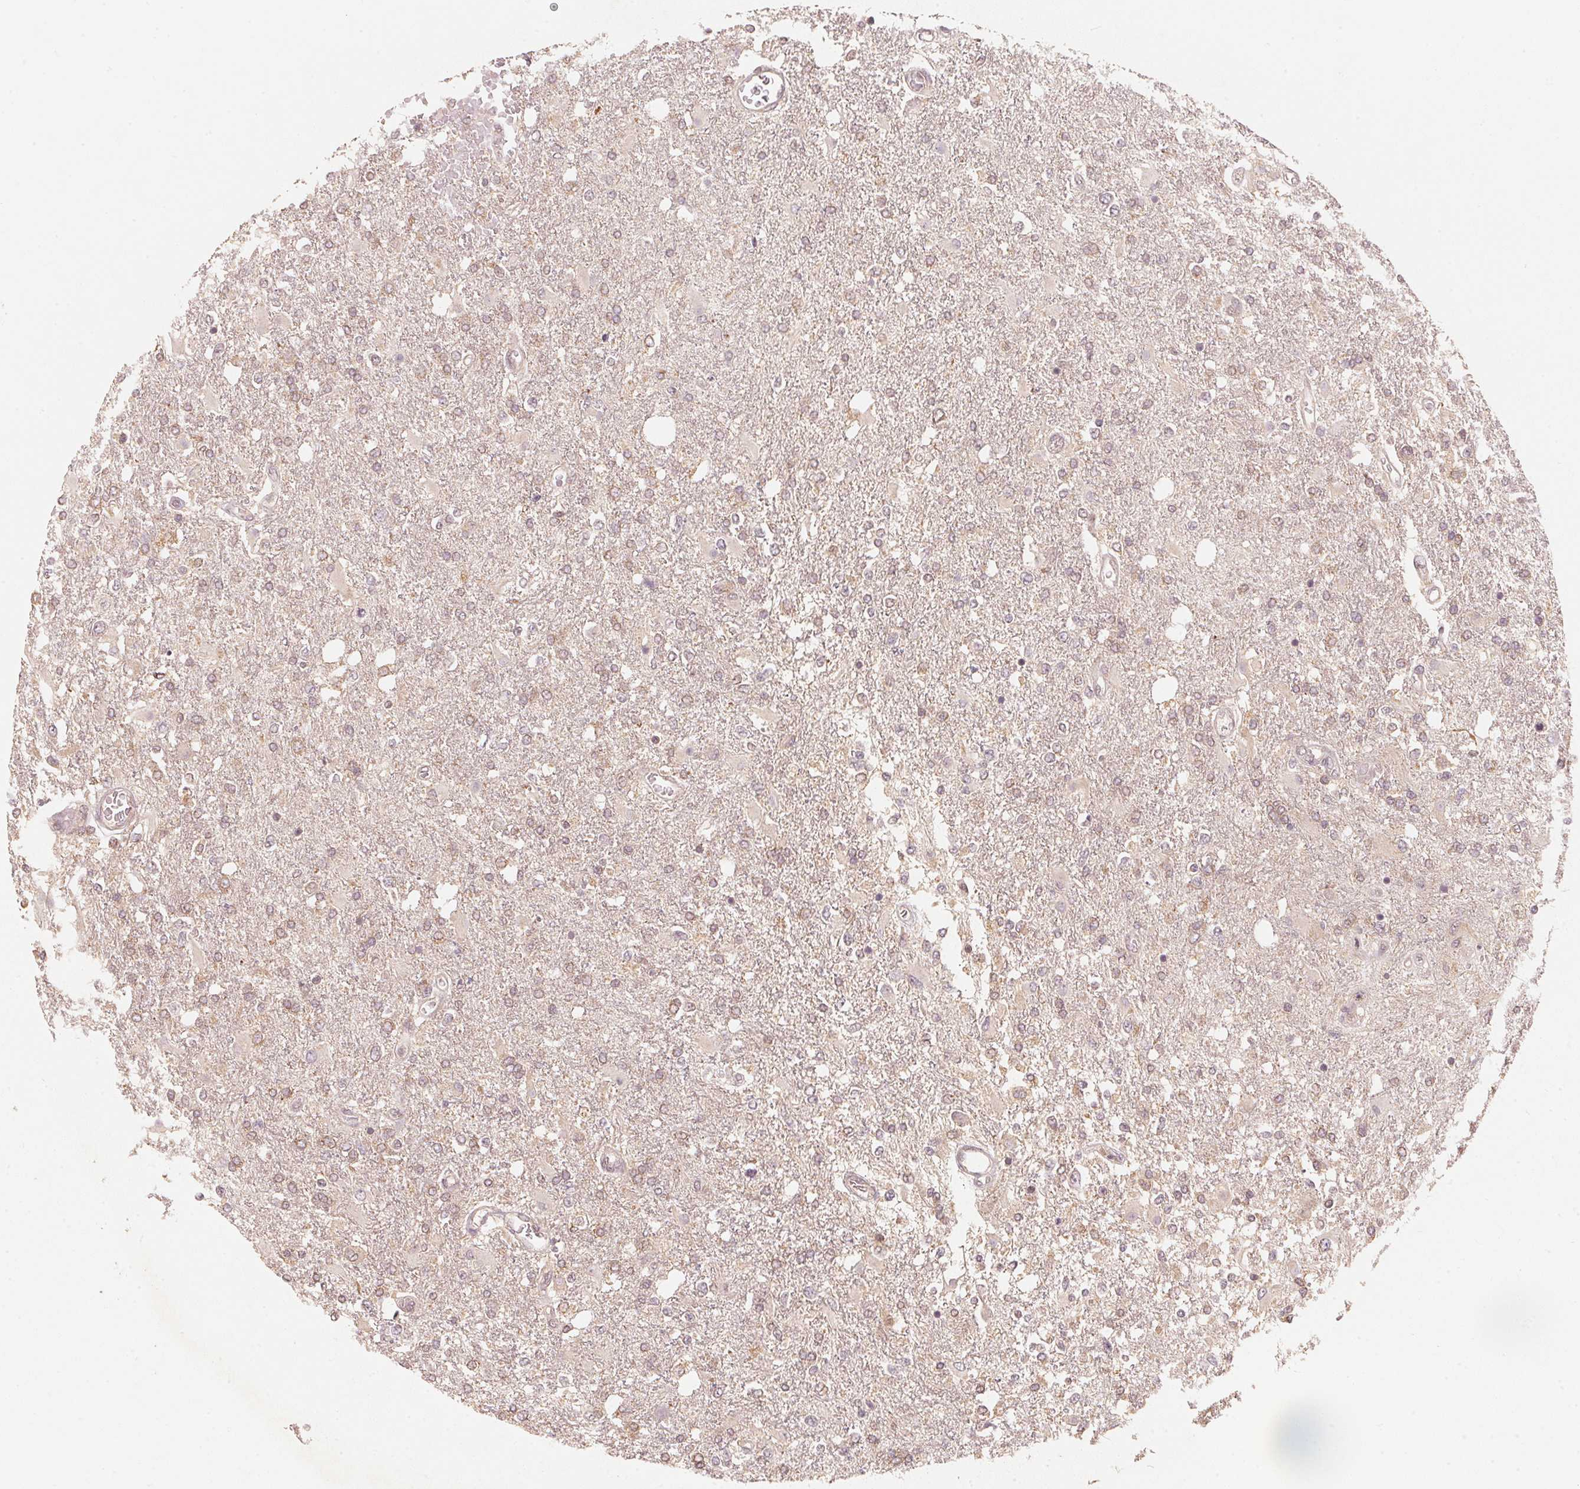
{"staining": {"intensity": "weak", "quantity": "25%-75%", "location": "cytoplasmic/membranous"}, "tissue": "glioma", "cell_type": "Tumor cells", "image_type": "cancer", "snomed": [{"axis": "morphology", "description": "Glioma, malignant, High grade"}, {"axis": "topography", "description": "Cerebral cortex"}], "caption": "A high-resolution histopathology image shows immunohistochemistry (IHC) staining of glioma, which exhibits weak cytoplasmic/membranous positivity in approximately 25%-75% of tumor cells. Nuclei are stained in blue.", "gene": "C2orf73", "patient": {"sex": "male", "age": 79}}